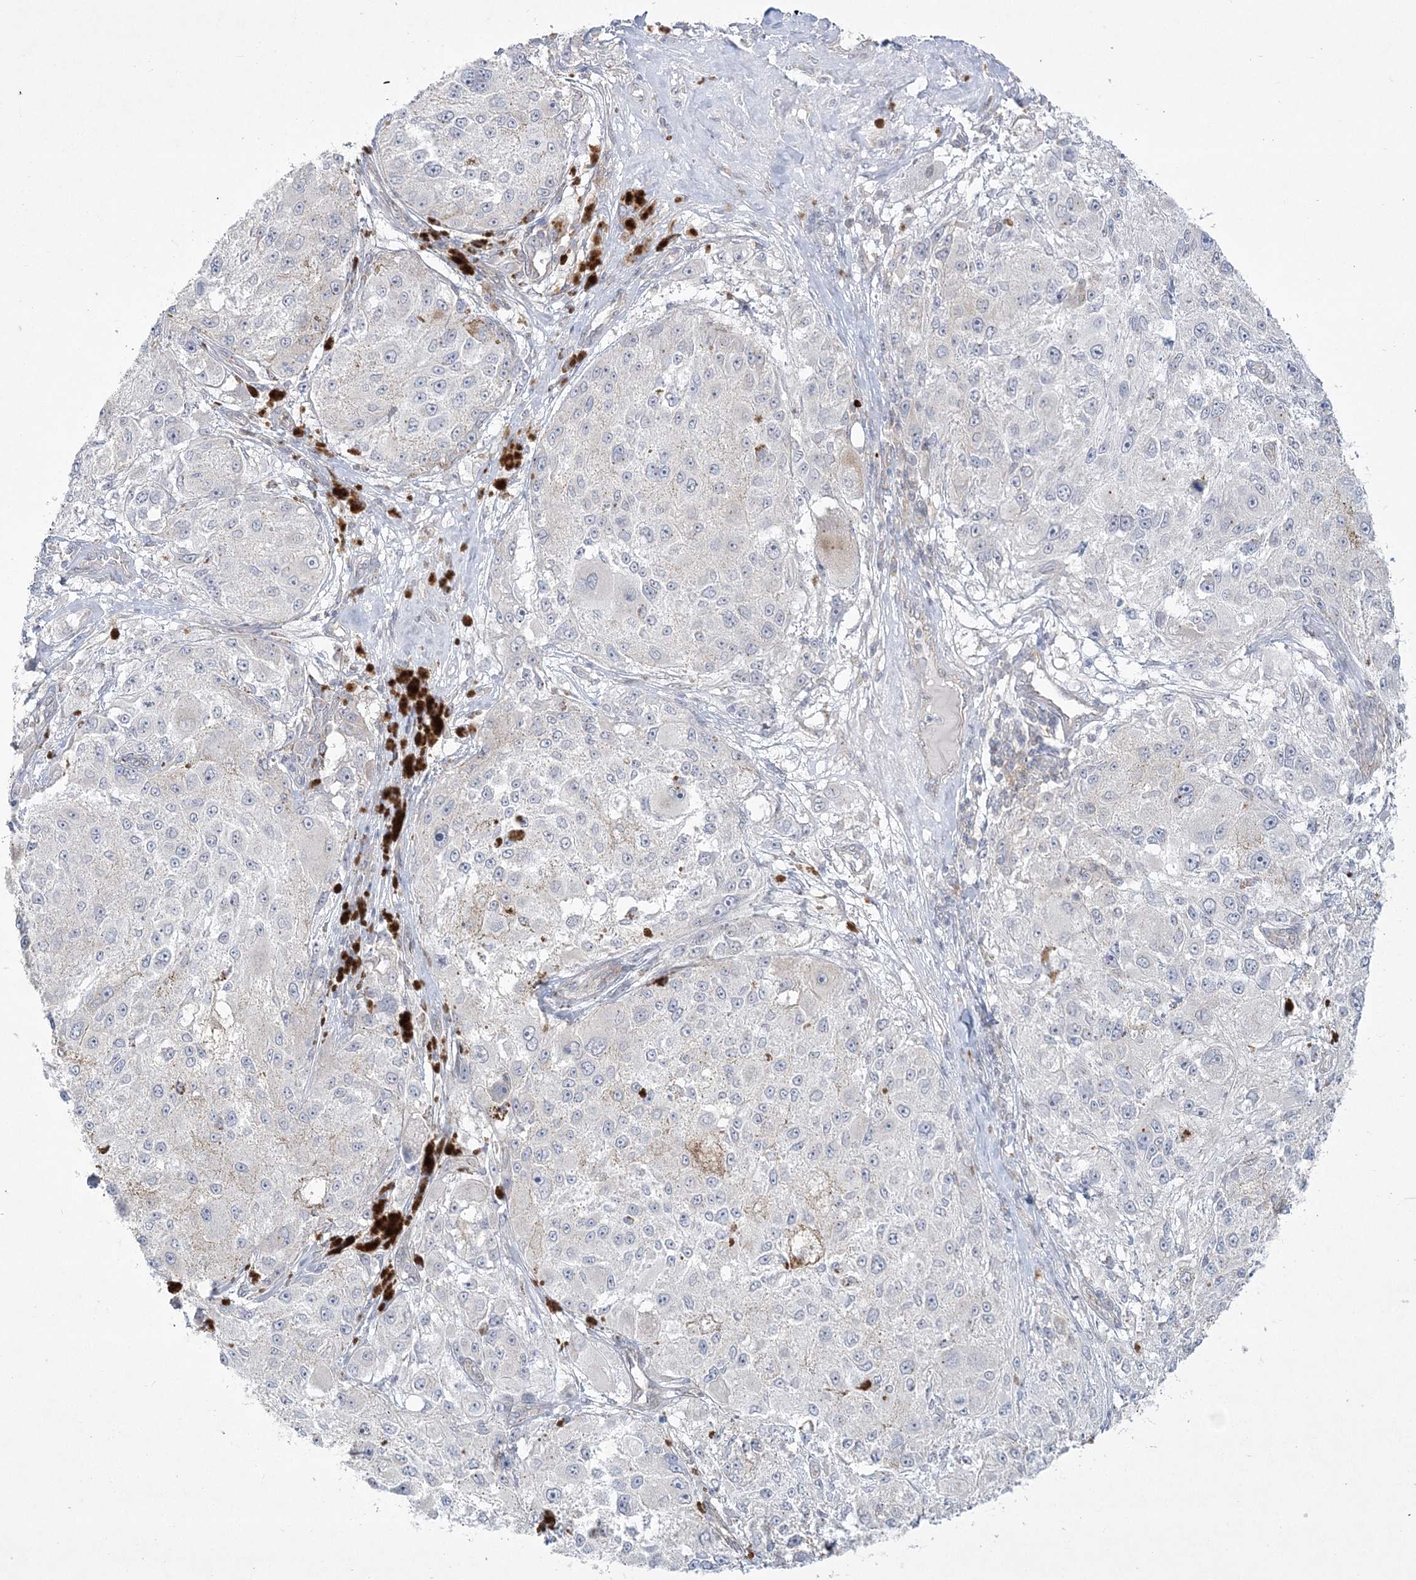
{"staining": {"intensity": "negative", "quantity": "none", "location": "none"}, "tissue": "melanoma", "cell_type": "Tumor cells", "image_type": "cancer", "snomed": [{"axis": "morphology", "description": "Necrosis, NOS"}, {"axis": "morphology", "description": "Malignant melanoma, NOS"}, {"axis": "topography", "description": "Skin"}], "caption": "Malignant melanoma was stained to show a protein in brown. There is no significant positivity in tumor cells.", "gene": "ADAMTS12", "patient": {"sex": "female", "age": 87}}